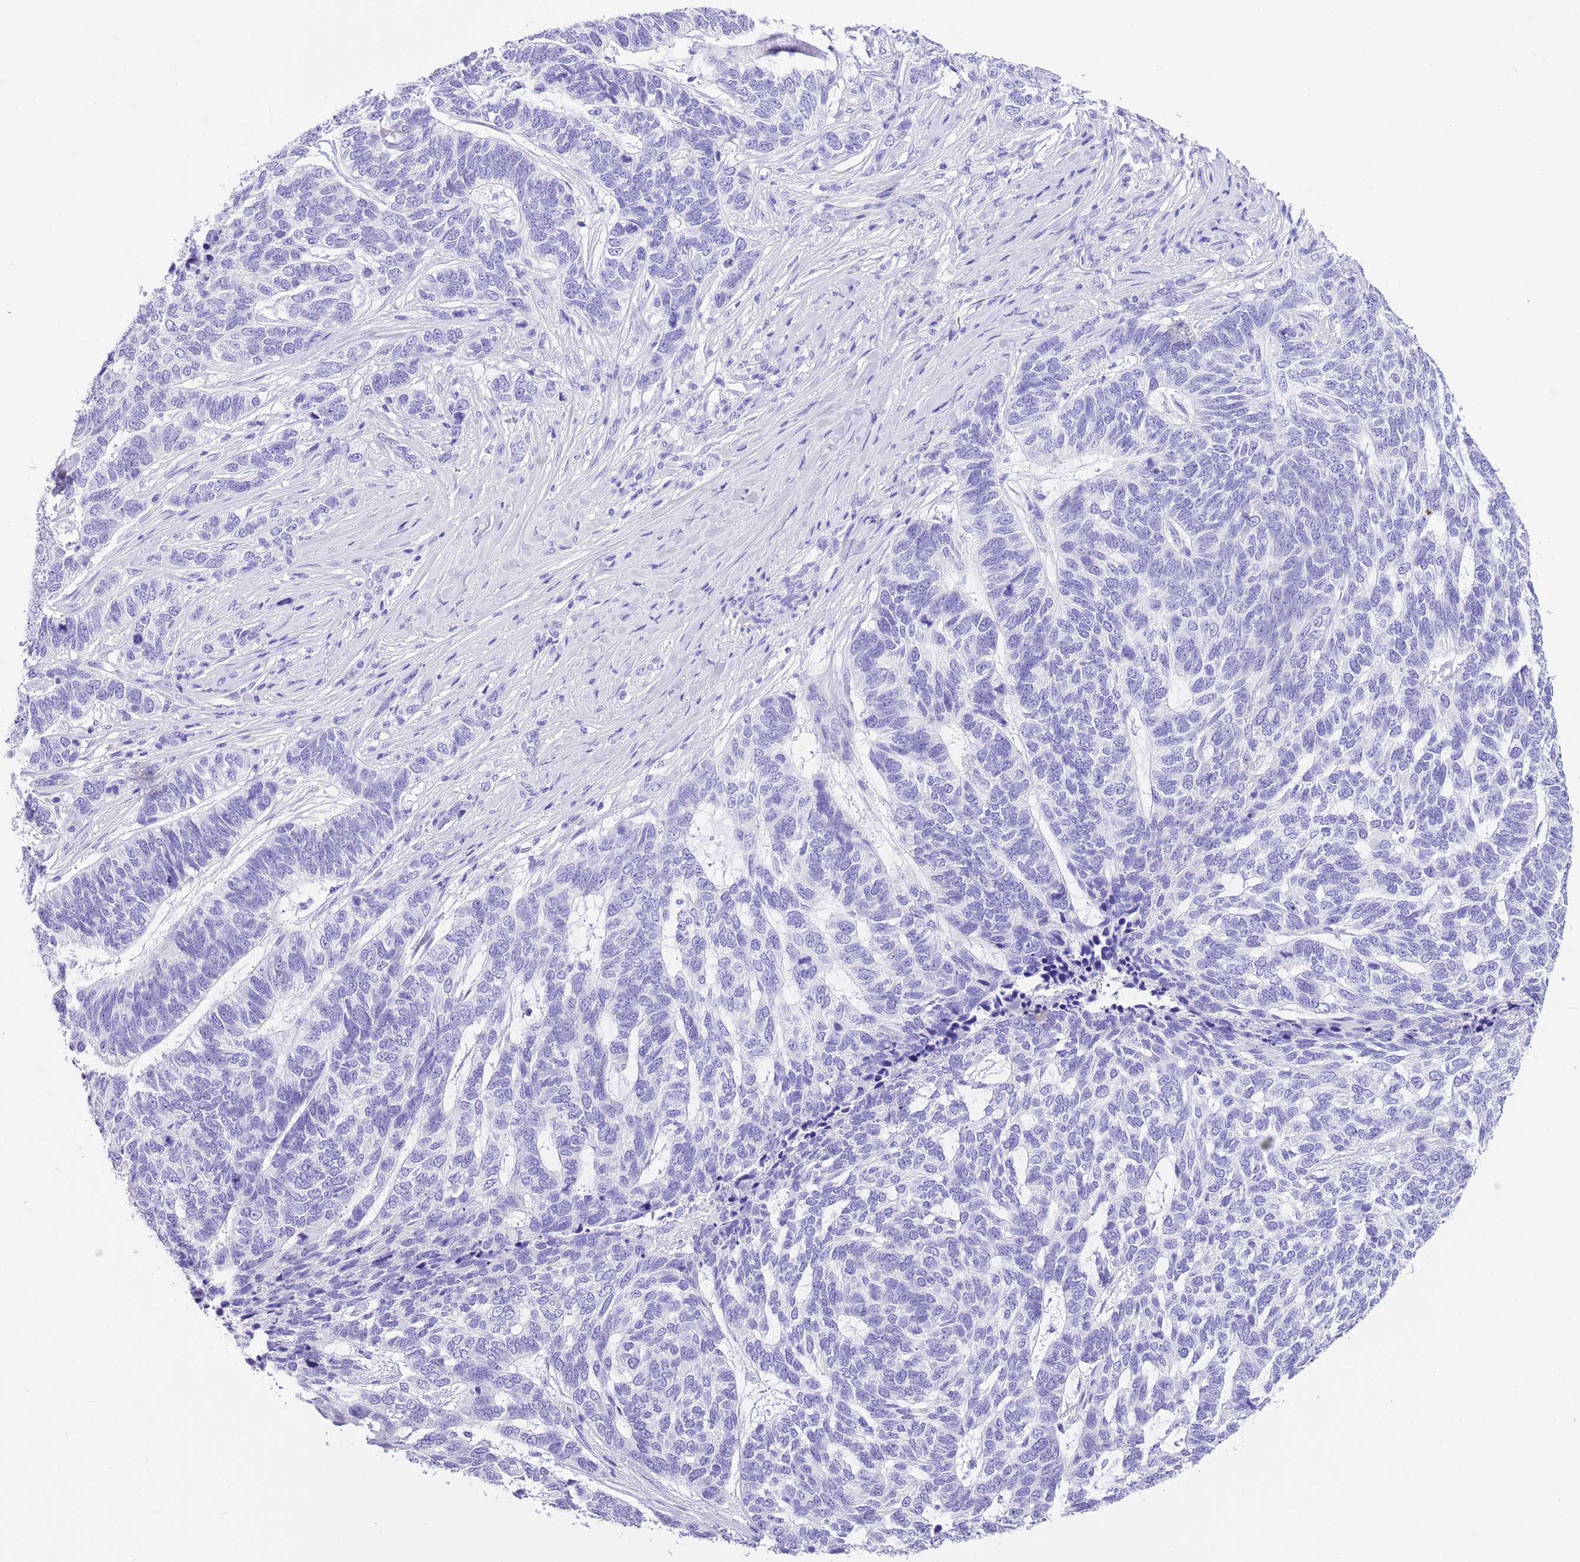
{"staining": {"intensity": "negative", "quantity": "none", "location": "none"}, "tissue": "skin cancer", "cell_type": "Tumor cells", "image_type": "cancer", "snomed": [{"axis": "morphology", "description": "Basal cell carcinoma"}, {"axis": "topography", "description": "Skin"}], "caption": "IHC photomicrograph of human skin cancer (basal cell carcinoma) stained for a protein (brown), which reveals no positivity in tumor cells. (DAB (3,3'-diaminobenzidine) immunohistochemistry visualized using brightfield microscopy, high magnification).", "gene": "TMEM185B", "patient": {"sex": "female", "age": 65}}